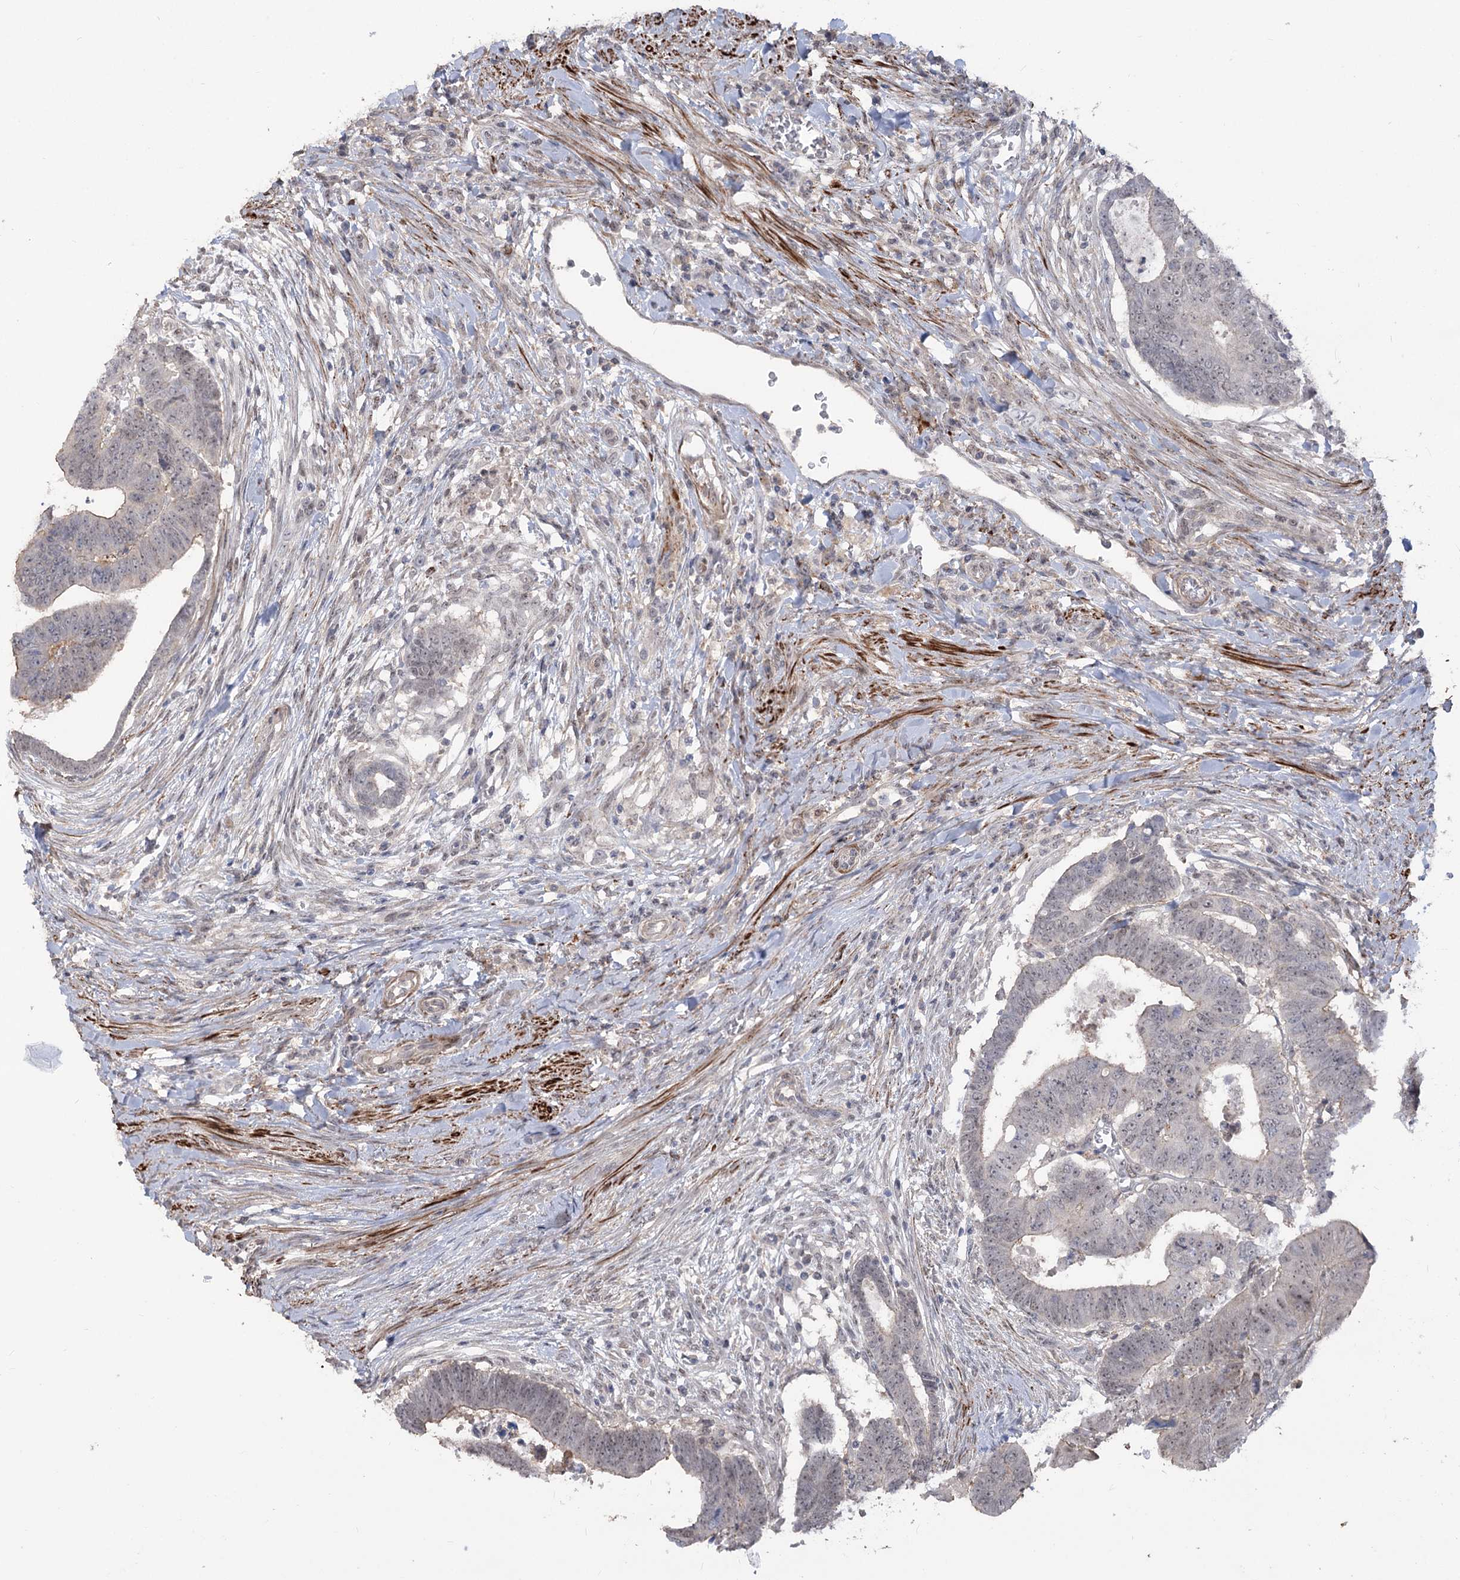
{"staining": {"intensity": "weak", "quantity": "<25%", "location": "nuclear"}, "tissue": "colorectal cancer", "cell_type": "Tumor cells", "image_type": "cancer", "snomed": [{"axis": "morphology", "description": "Normal tissue, NOS"}, {"axis": "morphology", "description": "Adenocarcinoma, NOS"}, {"axis": "topography", "description": "Rectum"}], "caption": "The image reveals no significant expression in tumor cells of colorectal adenocarcinoma.", "gene": "ZSCAN23", "patient": {"sex": "female", "age": 65}}